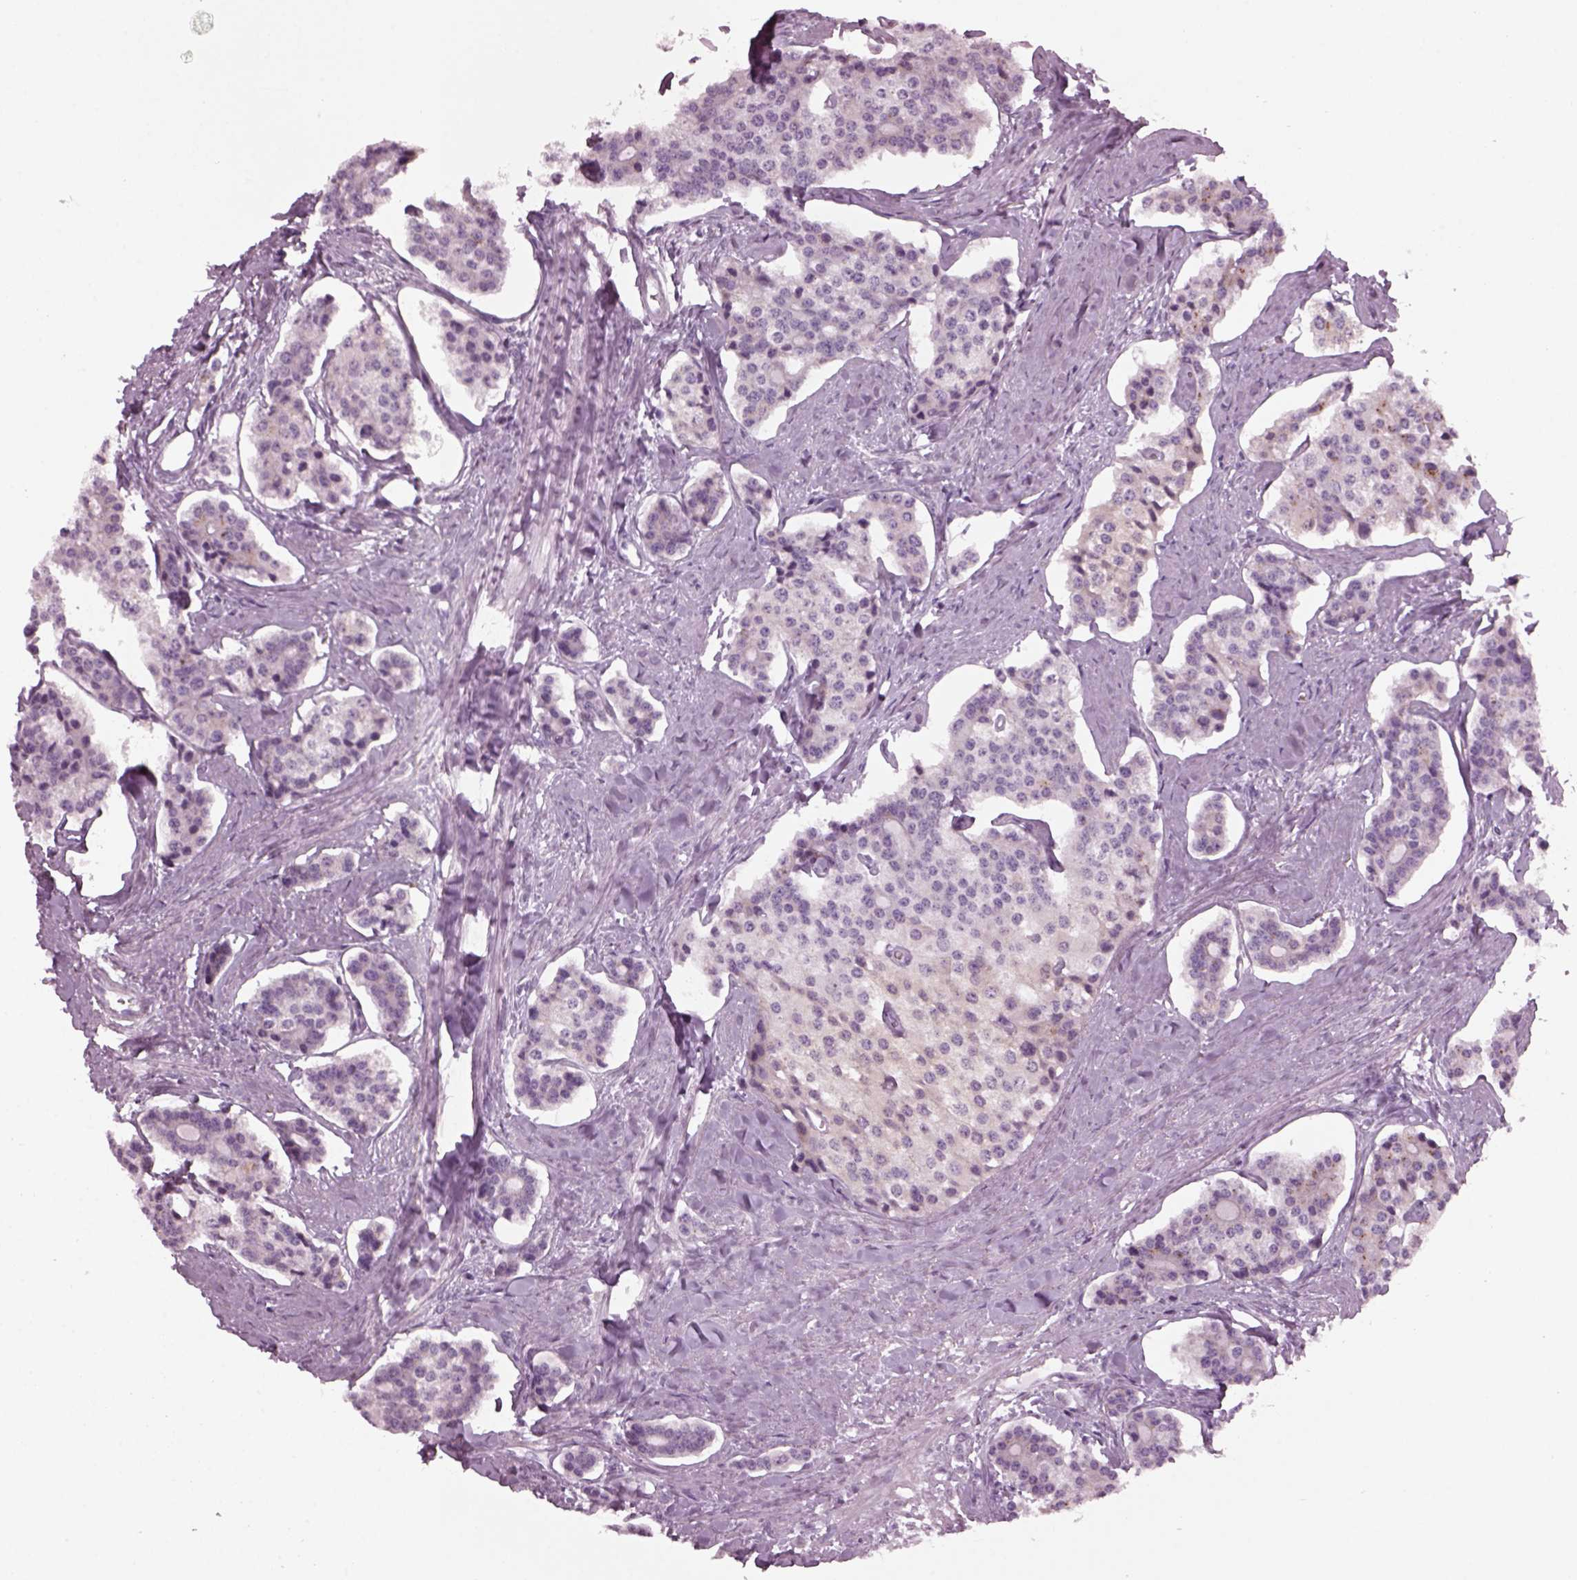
{"staining": {"intensity": "negative", "quantity": "none", "location": "none"}, "tissue": "carcinoid", "cell_type": "Tumor cells", "image_type": "cancer", "snomed": [{"axis": "morphology", "description": "Carcinoid, malignant, NOS"}, {"axis": "topography", "description": "Small intestine"}], "caption": "High power microscopy micrograph of an immunohistochemistry image of malignant carcinoid, revealing no significant positivity in tumor cells.", "gene": "DPYSL5", "patient": {"sex": "female", "age": 65}}